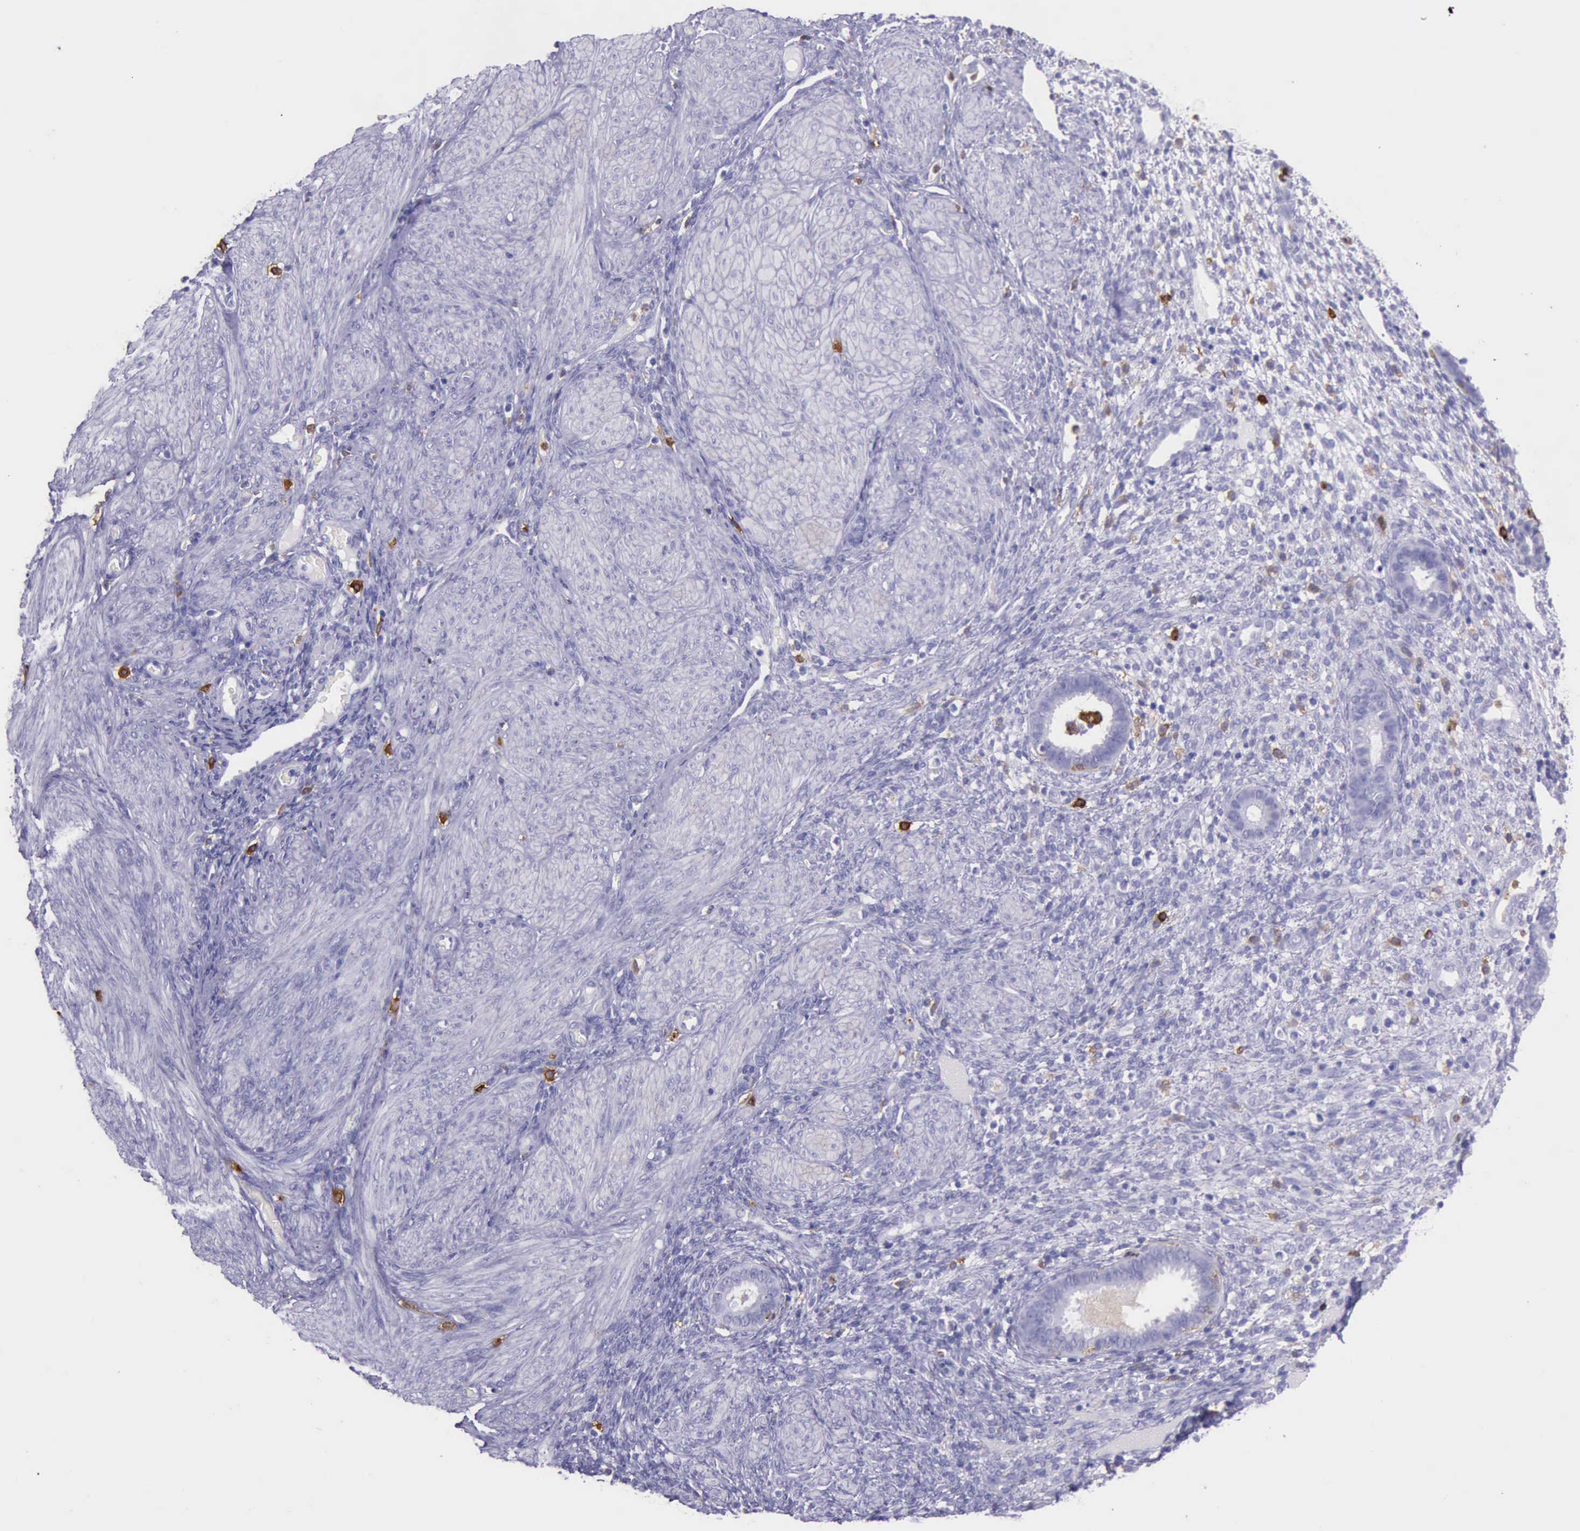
{"staining": {"intensity": "negative", "quantity": "none", "location": "none"}, "tissue": "endometrium", "cell_type": "Cells in endometrial stroma", "image_type": "normal", "snomed": [{"axis": "morphology", "description": "Normal tissue, NOS"}, {"axis": "topography", "description": "Endometrium"}], "caption": "There is no significant staining in cells in endometrial stroma of endometrium. (DAB (3,3'-diaminobenzidine) immunohistochemistry, high magnification).", "gene": "BTK", "patient": {"sex": "female", "age": 72}}